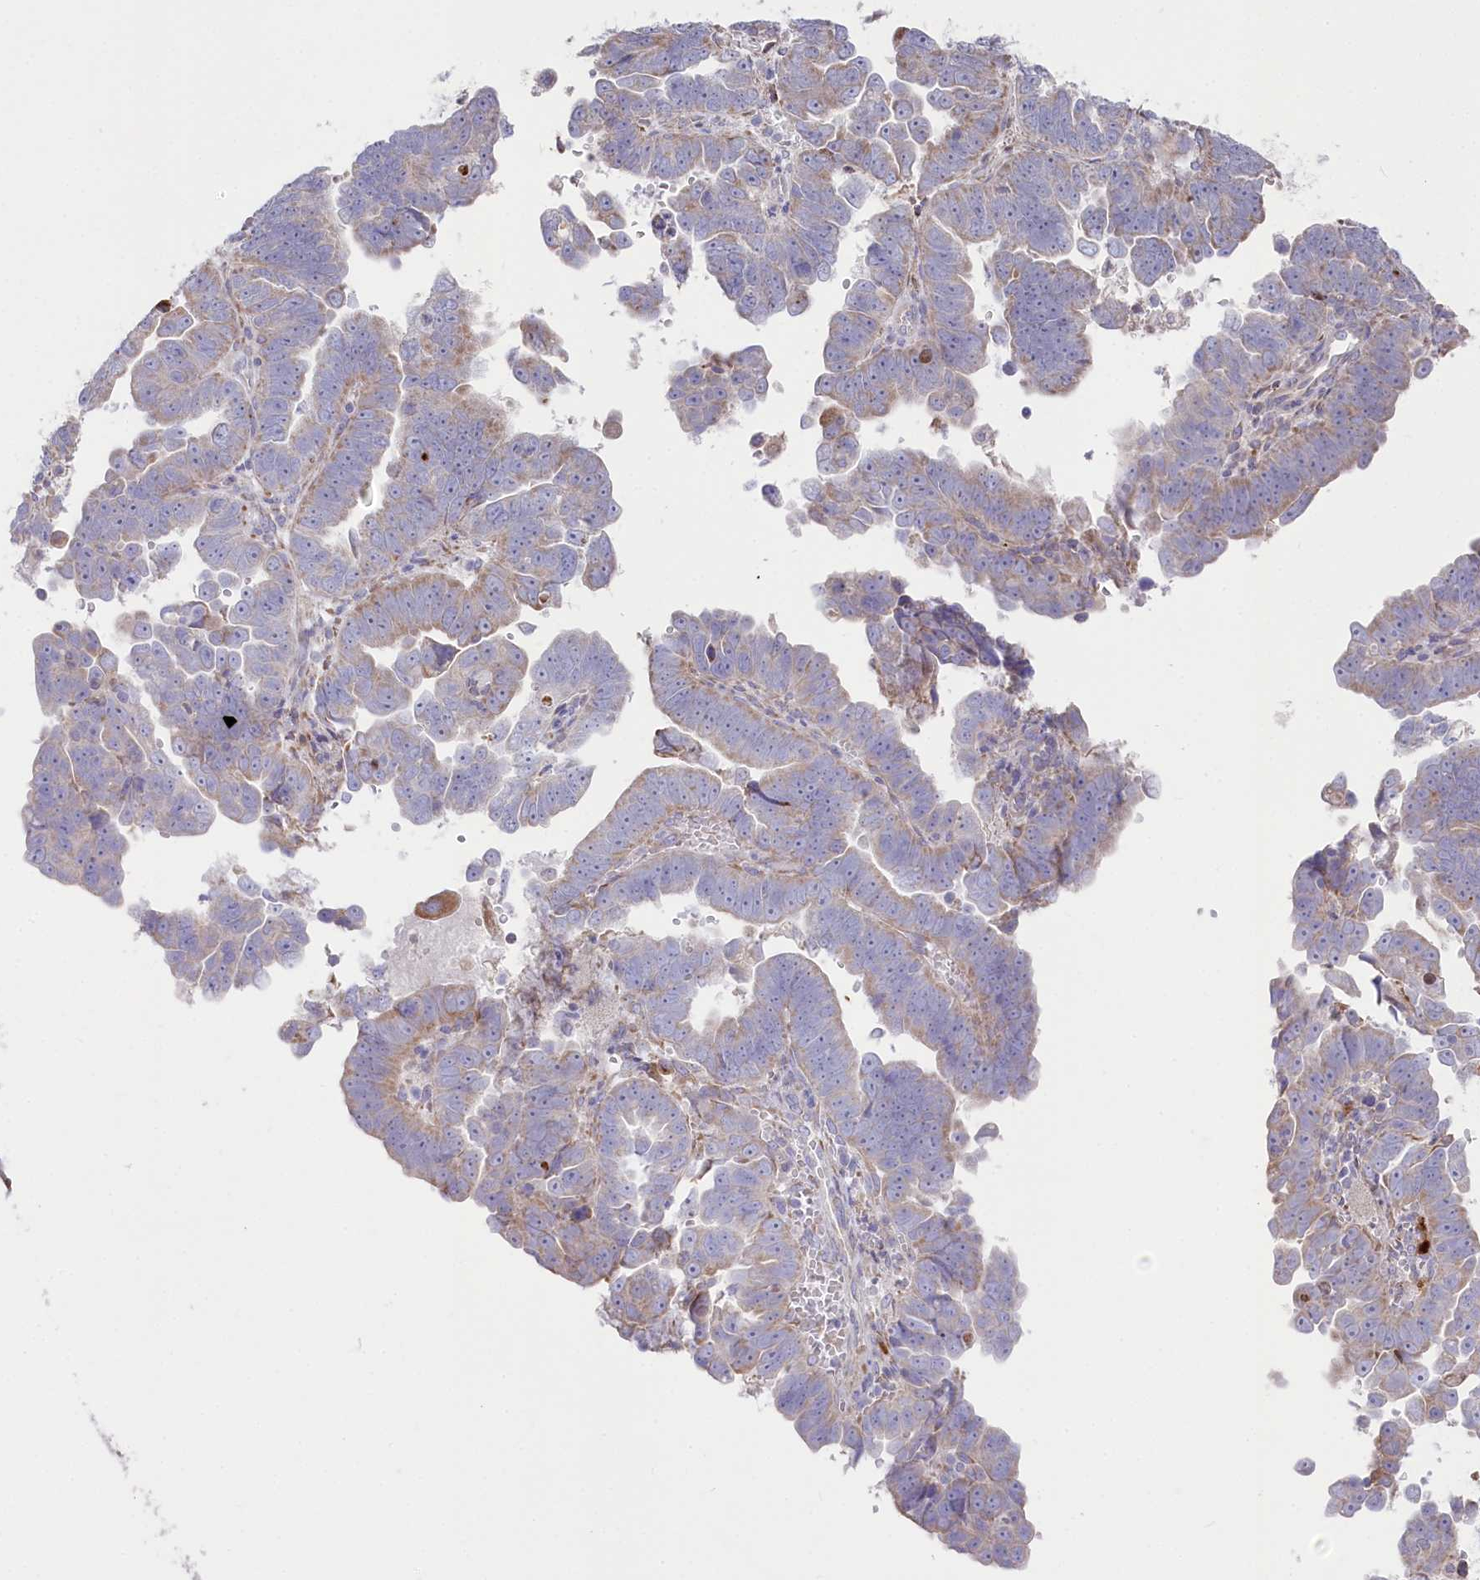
{"staining": {"intensity": "weak", "quantity": "25%-75%", "location": "cytoplasmic/membranous"}, "tissue": "endometrial cancer", "cell_type": "Tumor cells", "image_type": "cancer", "snomed": [{"axis": "morphology", "description": "Adenocarcinoma, NOS"}, {"axis": "topography", "description": "Endometrium"}], "caption": "Protein analysis of endometrial cancer tissue displays weak cytoplasmic/membranous expression in about 25%-75% of tumor cells.", "gene": "POGLUT1", "patient": {"sex": "female", "age": 75}}